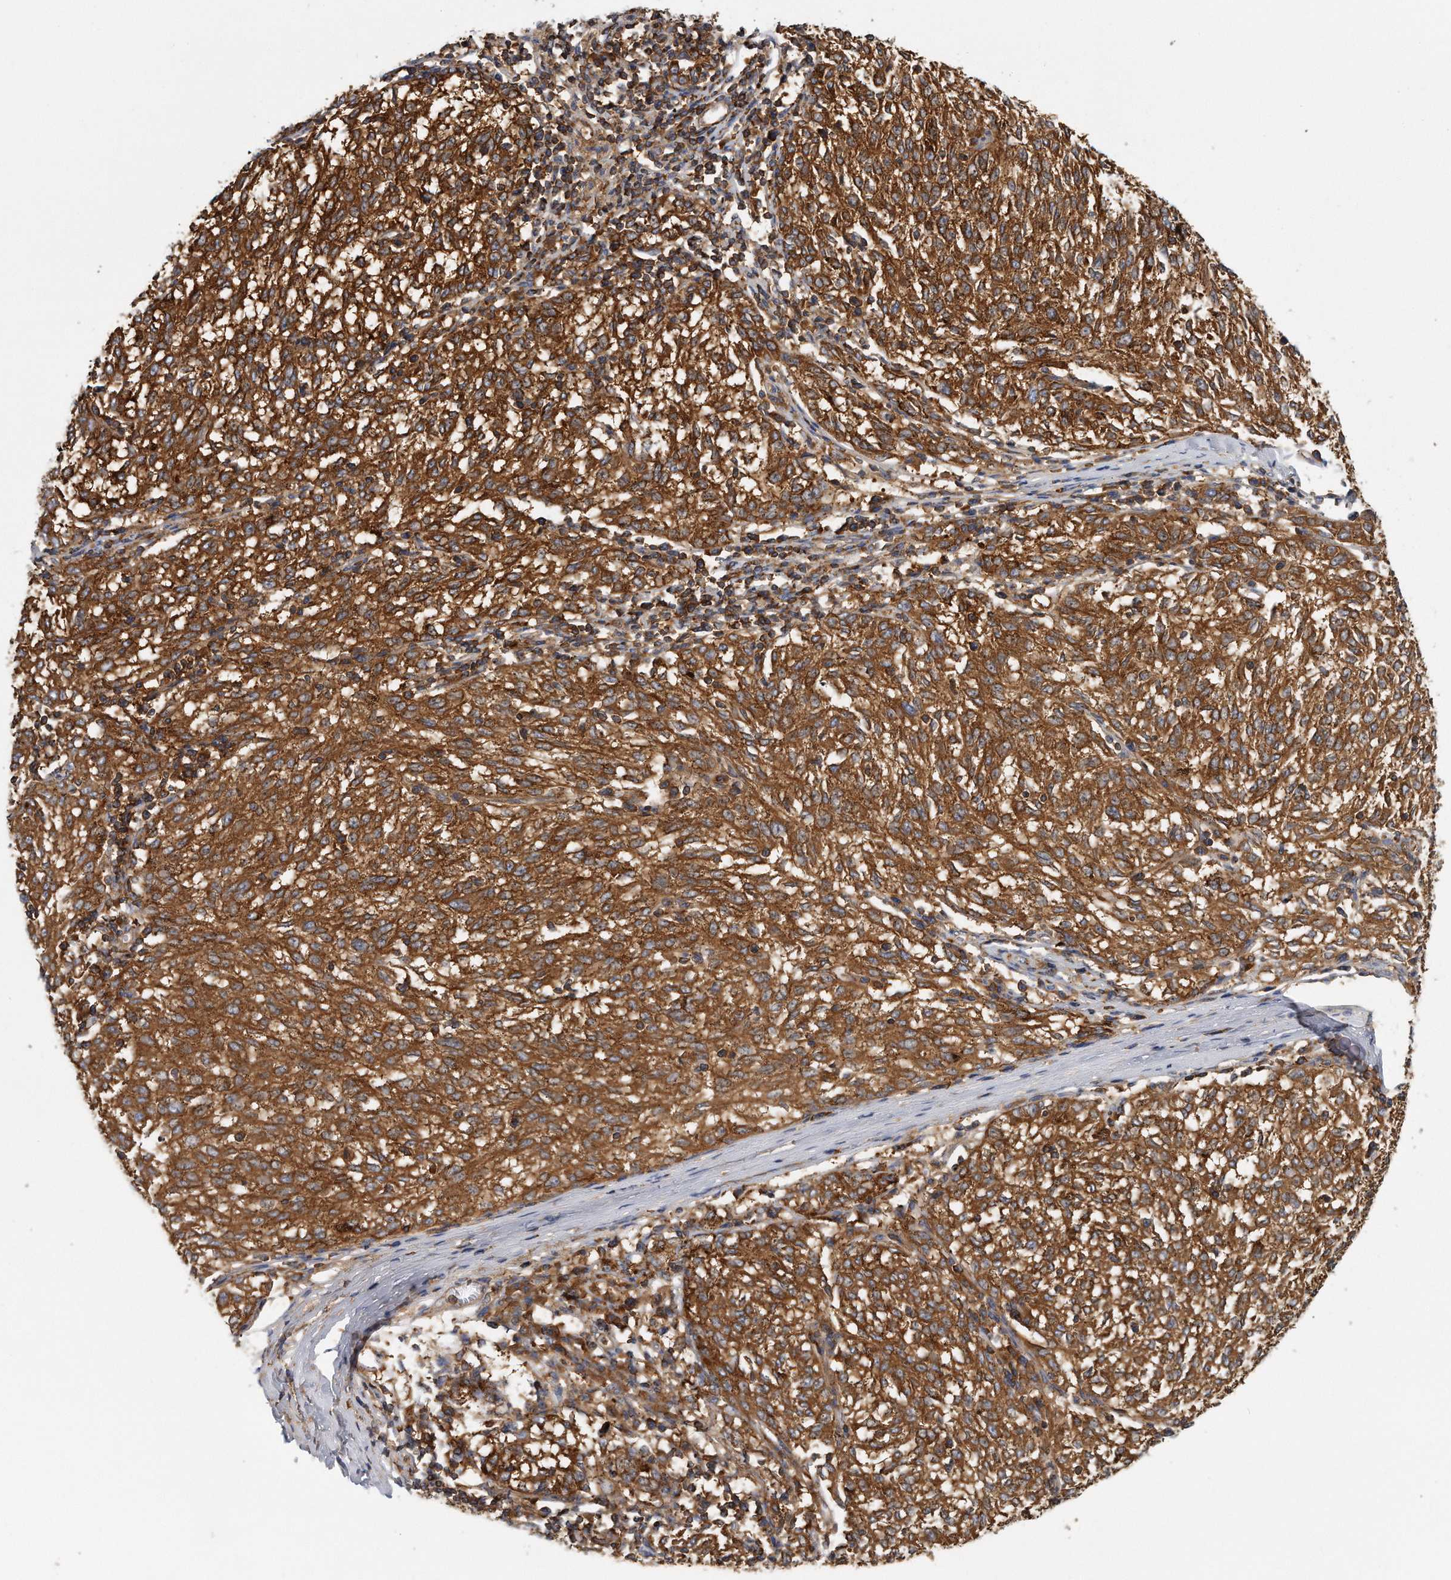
{"staining": {"intensity": "moderate", "quantity": ">75%", "location": "cytoplasmic/membranous"}, "tissue": "melanoma", "cell_type": "Tumor cells", "image_type": "cancer", "snomed": [{"axis": "morphology", "description": "Malignant melanoma, NOS"}, {"axis": "topography", "description": "Skin"}], "caption": "Immunohistochemistry staining of melanoma, which reveals medium levels of moderate cytoplasmic/membranous expression in about >75% of tumor cells indicating moderate cytoplasmic/membranous protein expression. The staining was performed using DAB (3,3'-diaminobenzidine) (brown) for protein detection and nuclei were counterstained in hematoxylin (blue).", "gene": "EIF3I", "patient": {"sex": "female", "age": 72}}